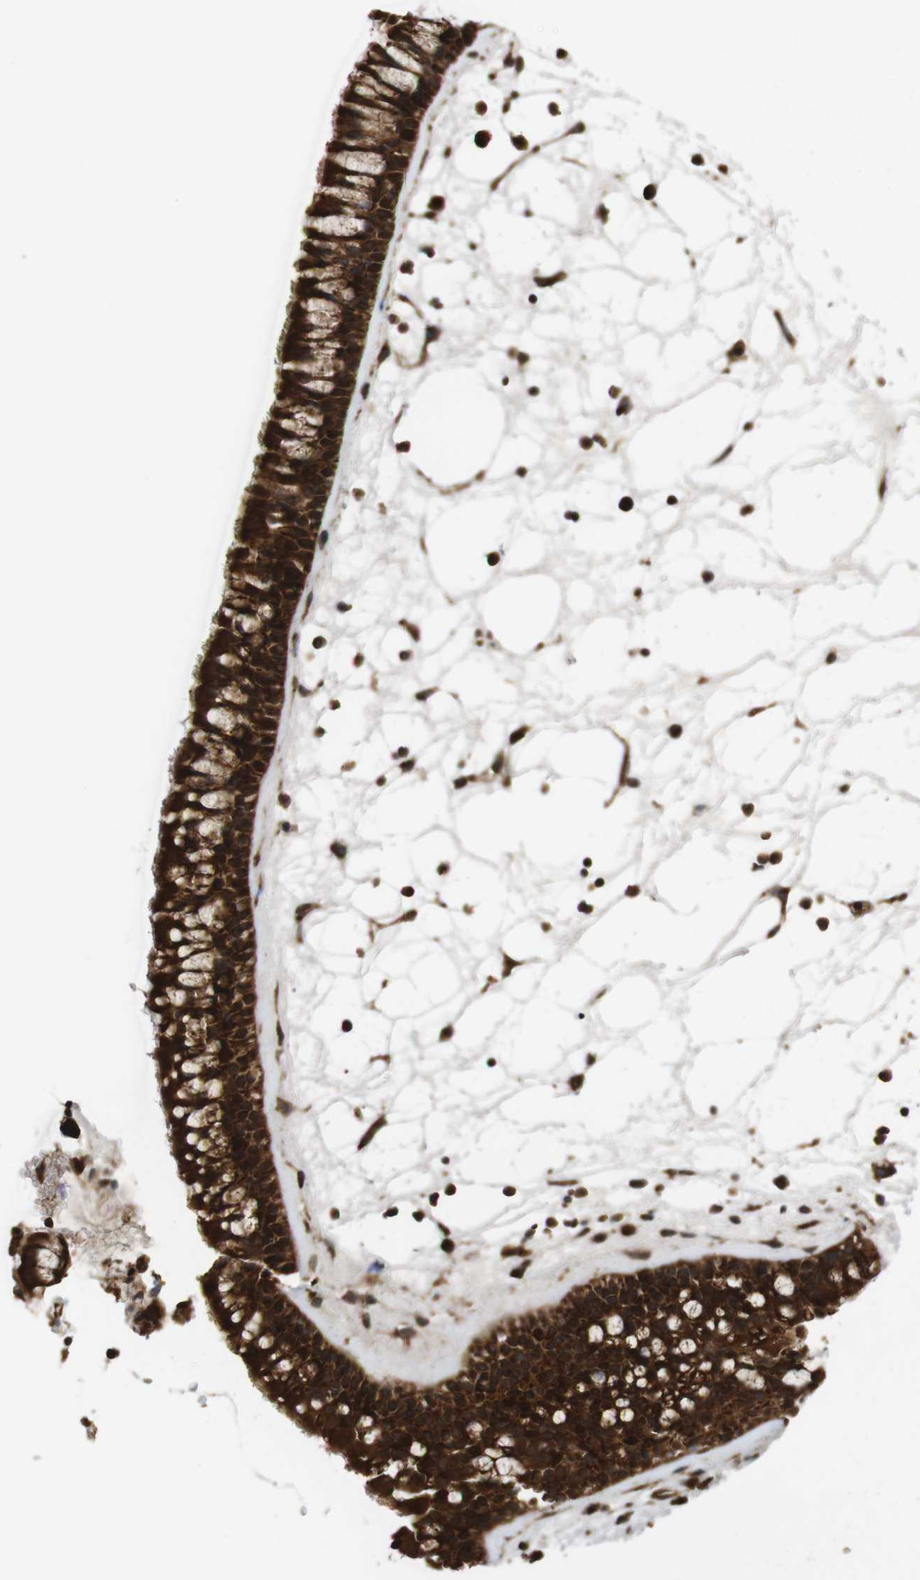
{"staining": {"intensity": "strong", "quantity": ">75%", "location": "cytoplasmic/membranous"}, "tissue": "nasopharynx", "cell_type": "Respiratory epithelial cells", "image_type": "normal", "snomed": [{"axis": "morphology", "description": "Normal tissue, NOS"}, {"axis": "morphology", "description": "Inflammation, NOS"}, {"axis": "topography", "description": "Nasopharynx"}], "caption": "DAB immunohistochemical staining of unremarkable human nasopharynx shows strong cytoplasmic/membranous protein staining in approximately >75% of respiratory epithelial cells.", "gene": "PTPN14", "patient": {"sex": "male", "age": 48}}